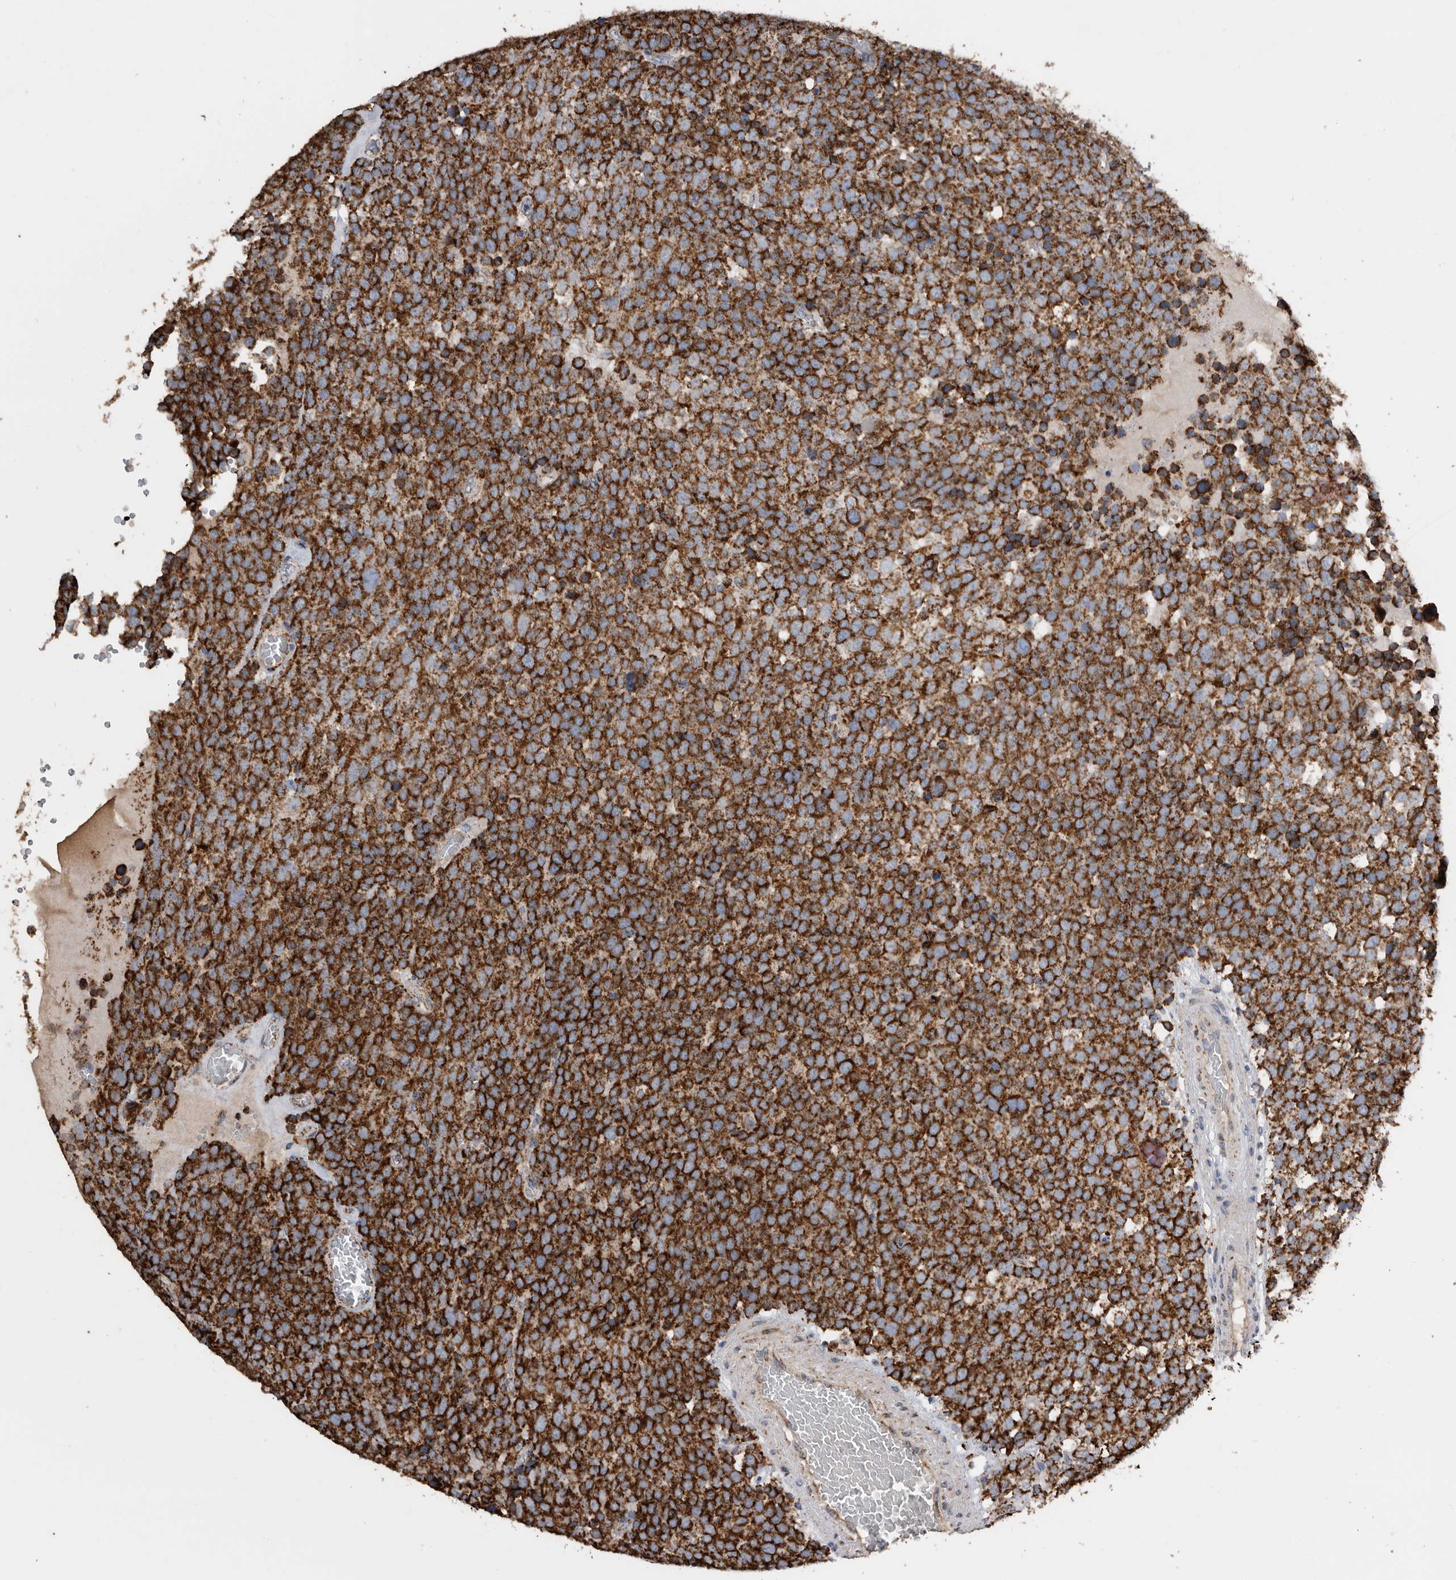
{"staining": {"intensity": "strong", "quantity": ">75%", "location": "cytoplasmic/membranous"}, "tissue": "testis cancer", "cell_type": "Tumor cells", "image_type": "cancer", "snomed": [{"axis": "morphology", "description": "Seminoma, NOS"}, {"axis": "topography", "description": "Testis"}], "caption": "This image exhibits immunohistochemistry (IHC) staining of human seminoma (testis), with high strong cytoplasmic/membranous positivity in approximately >75% of tumor cells.", "gene": "WFDC1", "patient": {"sex": "male", "age": 71}}